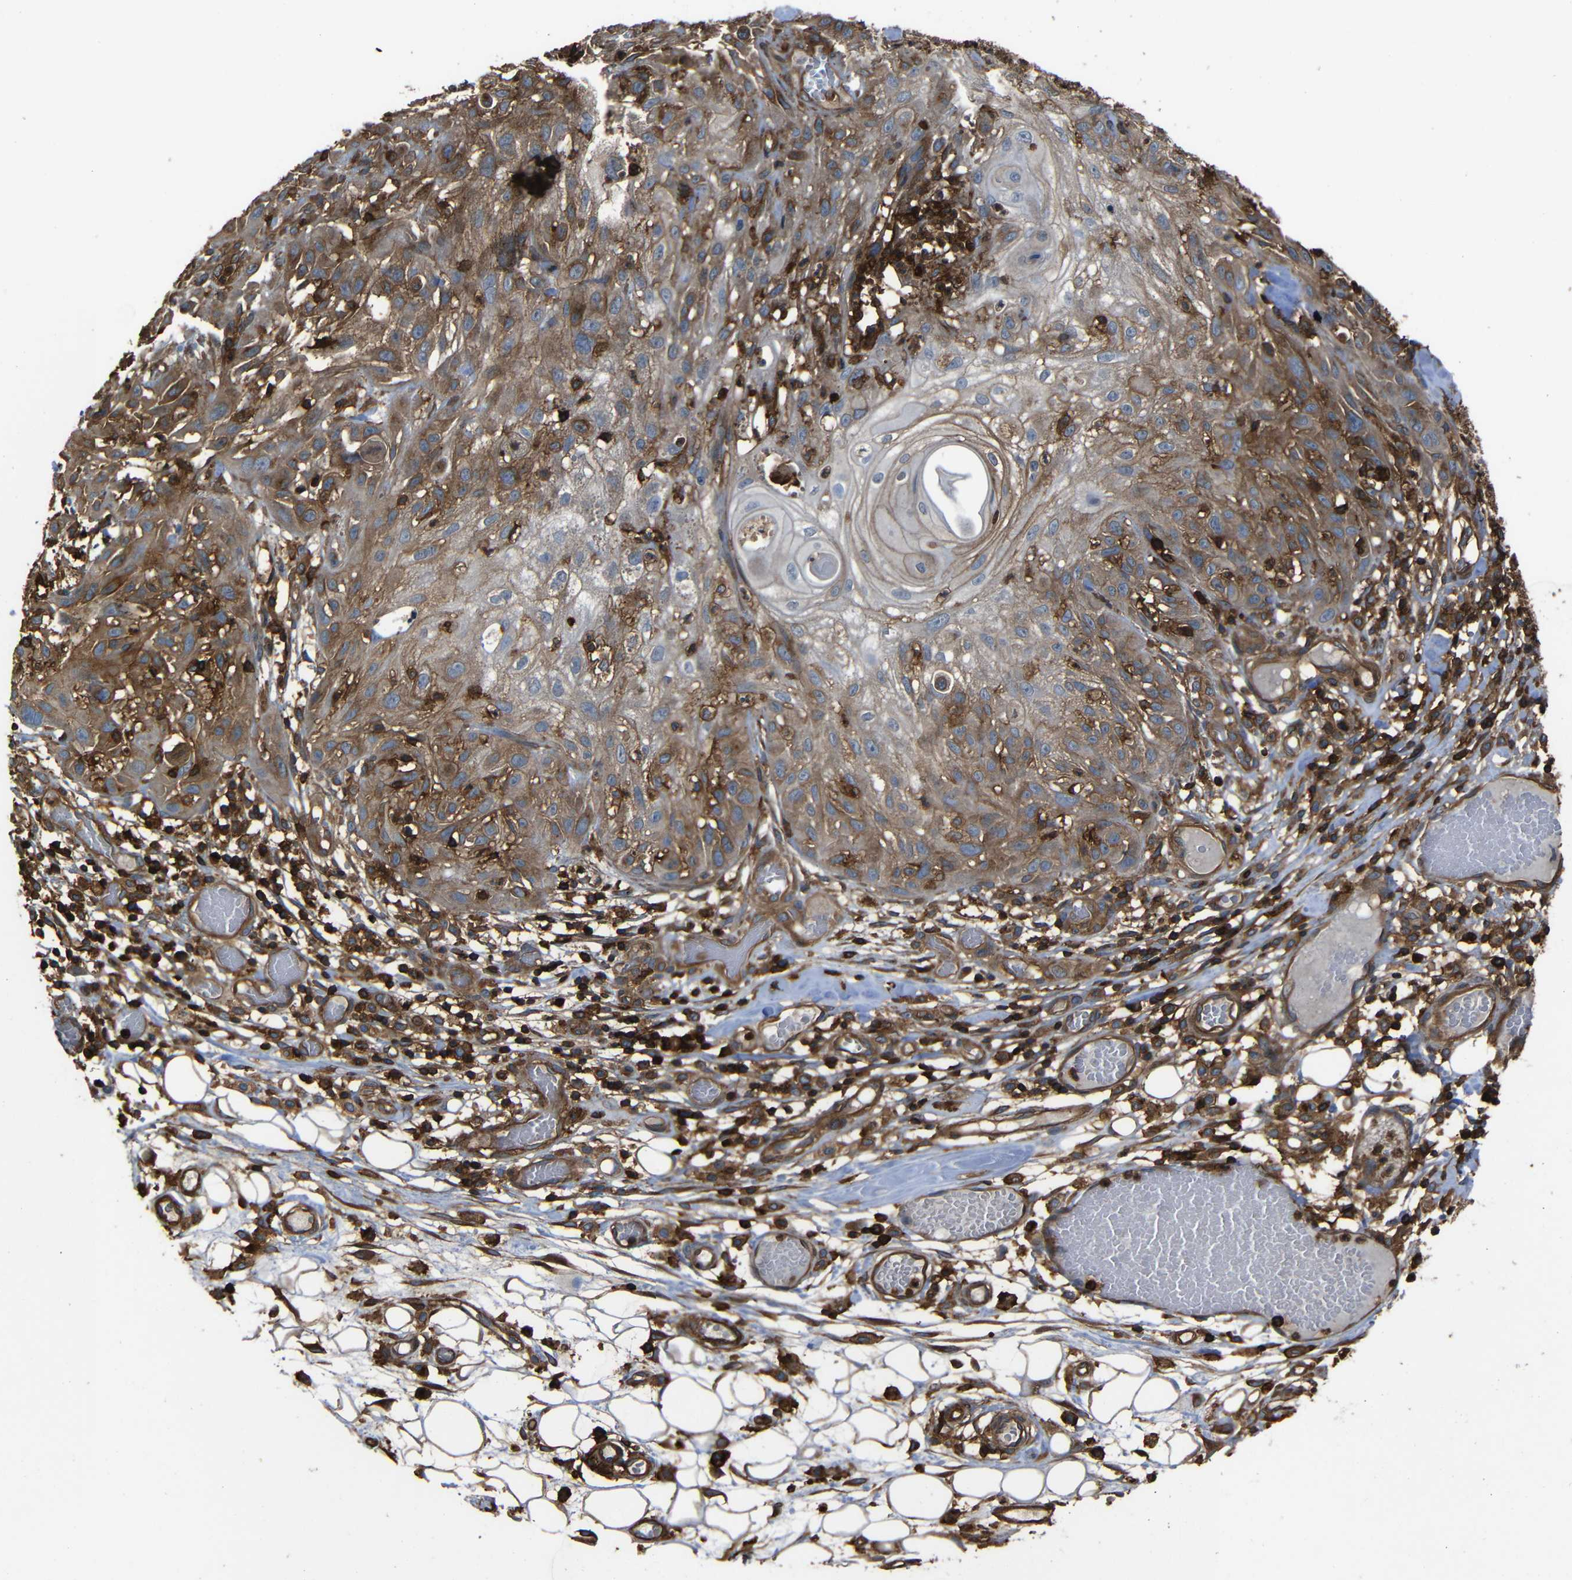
{"staining": {"intensity": "moderate", "quantity": ">75%", "location": "cytoplasmic/membranous"}, "tissue": "skin cancer", "cell_type": "Tumor cells", "image_type": "cancer", "snomed": [{"axis": "morphology", "description": "Squamous cell carcinoma, NOS"}, {"axis": "topography", "description": "Skin"}], "caption": "Immunohistochemical staining of human squamous cell carcinoma (skin) displays moderate cytoplasmic/membranous protein expression in about >75% of tumor cells.", "gene": "ADGRE5", "patient": {"sex": "male", "age": 75}}